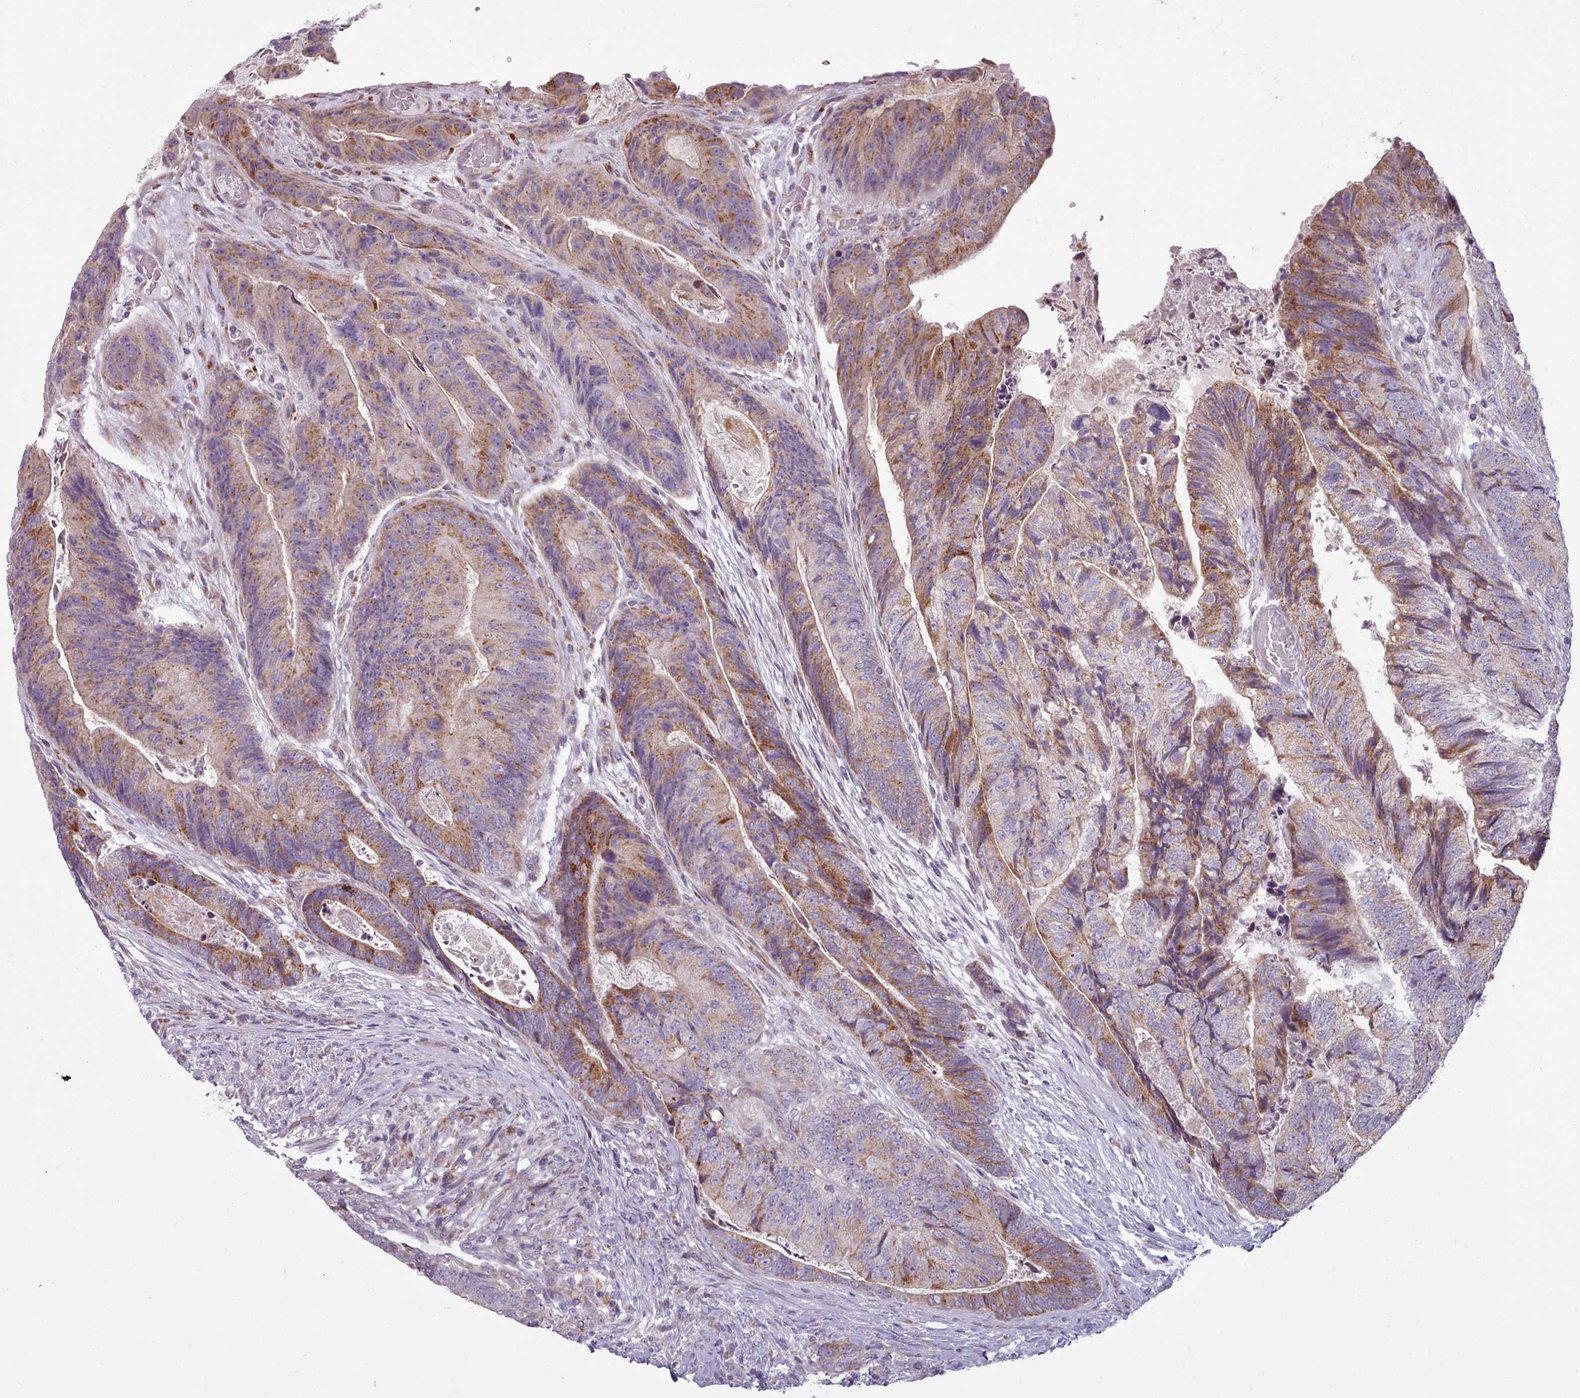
{"staining": {"intensity": "moderate", "quantity": ">75%", "location": "cytoplasmic/membranous"}, "tissue": "colorectal cancer", "cell_type": "Tumor cells", "image_type": "cancer", "snomed": [{"axis": "morphology", "description": "Adenocarcinoma, NOS"}, {"axis": "topography", "description": "Colon"}], "caption": "Colorectal adenocarcinoma tissue reveals moderate cytoplasmic/membranous expression in about >75% of tumor cells Ihc stains the protein in brown and the nuclei are stained blue.", "gene": "SLC52A3", "patient": {"sex": "female", "age": 67}}